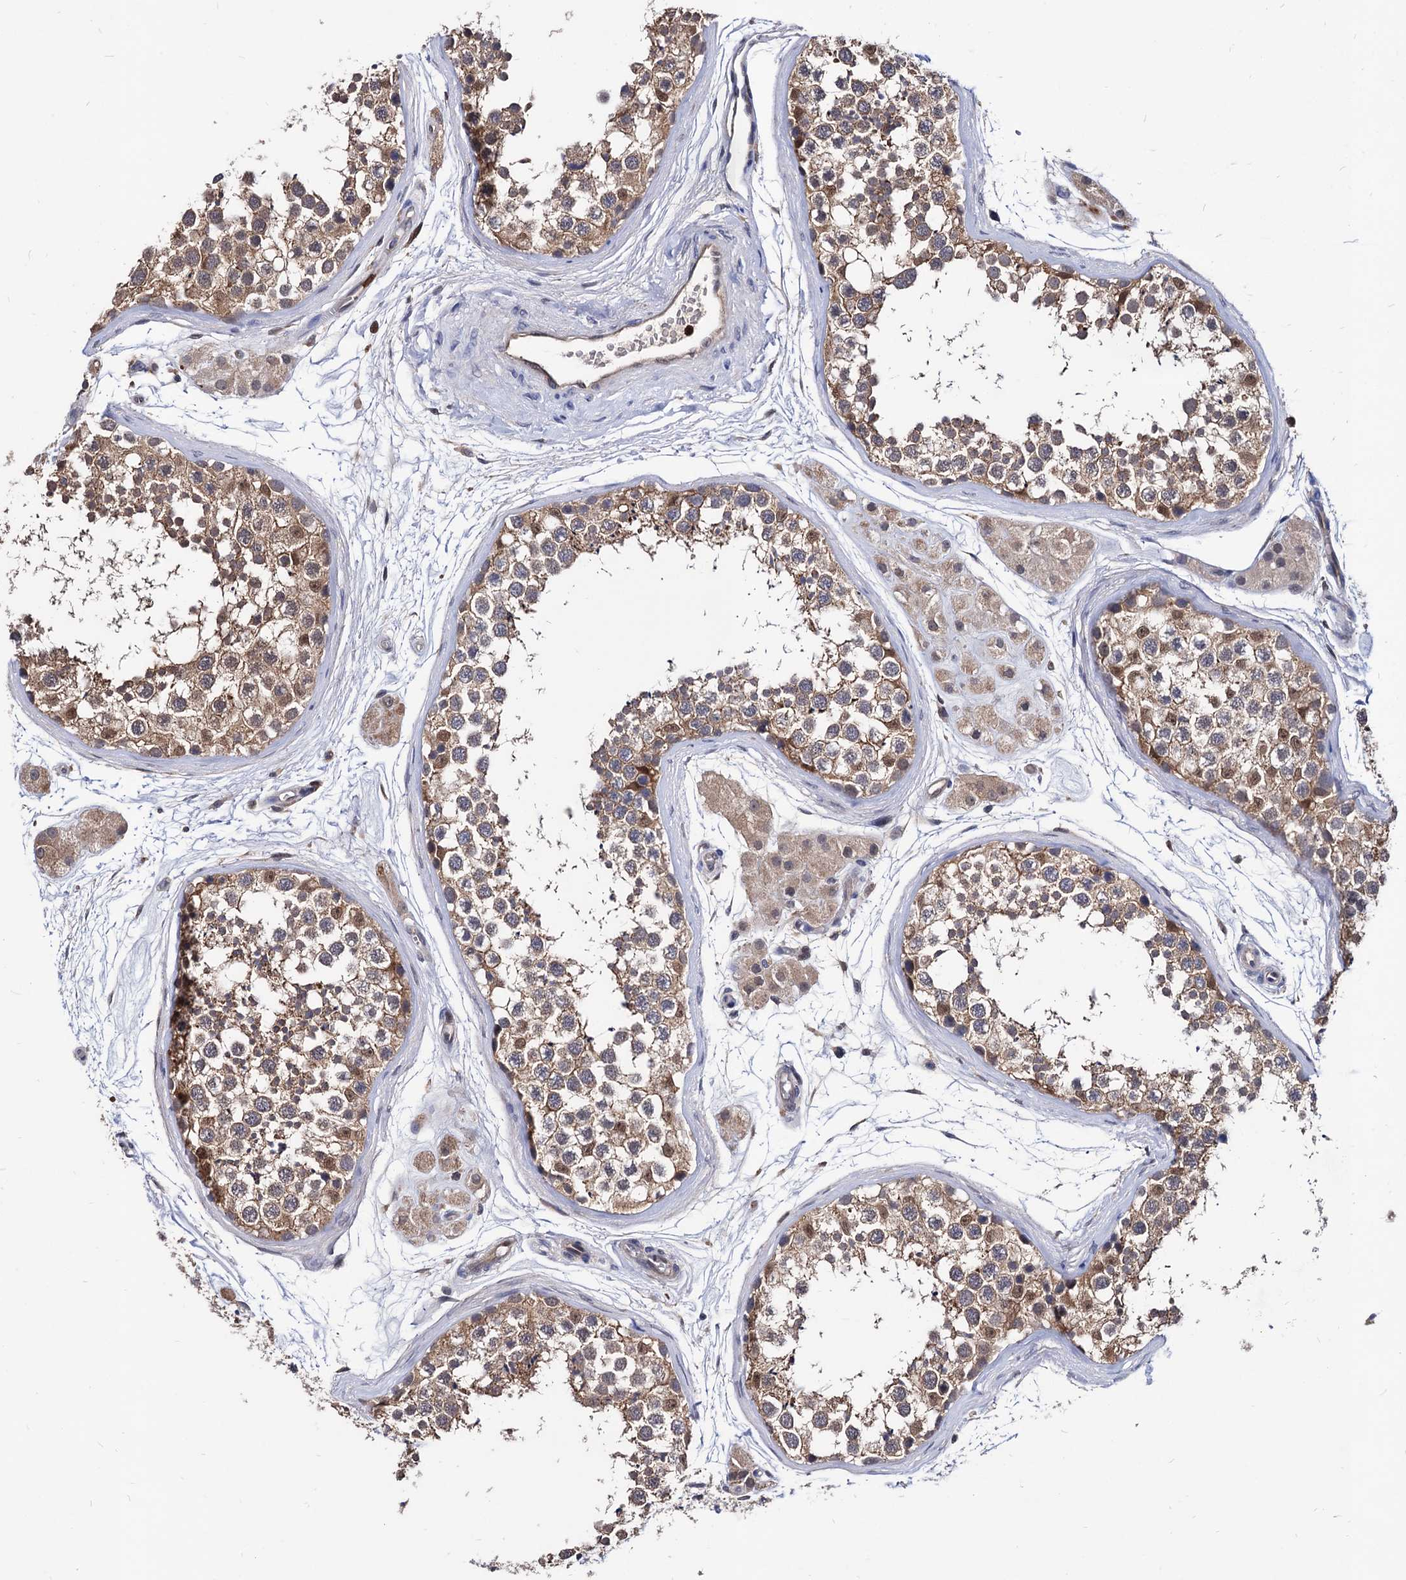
{"staining": {"intensity": "moderate", "quantity": ">75%", "location": "cytoplasmic/membranous,nuclear"}, "tissue": "testis", "cell_type": "Cells in seminiferous ducts", "image_type": "normal", "snomed": [{"axis": "morphology", "description": "Normal tissue, NOS"}, {"axis": "topography", "description": "Testis"}], "caption": "This micrograph reveals immunohistochemistry staining of unremarkable testis, with medium moderate cytoplasmic/membranous,nuclear positivity in about >75% of cells in seminiferous ducts.", "gene": "CPPED1", "patient": {"sex": "male", "age": 56}}